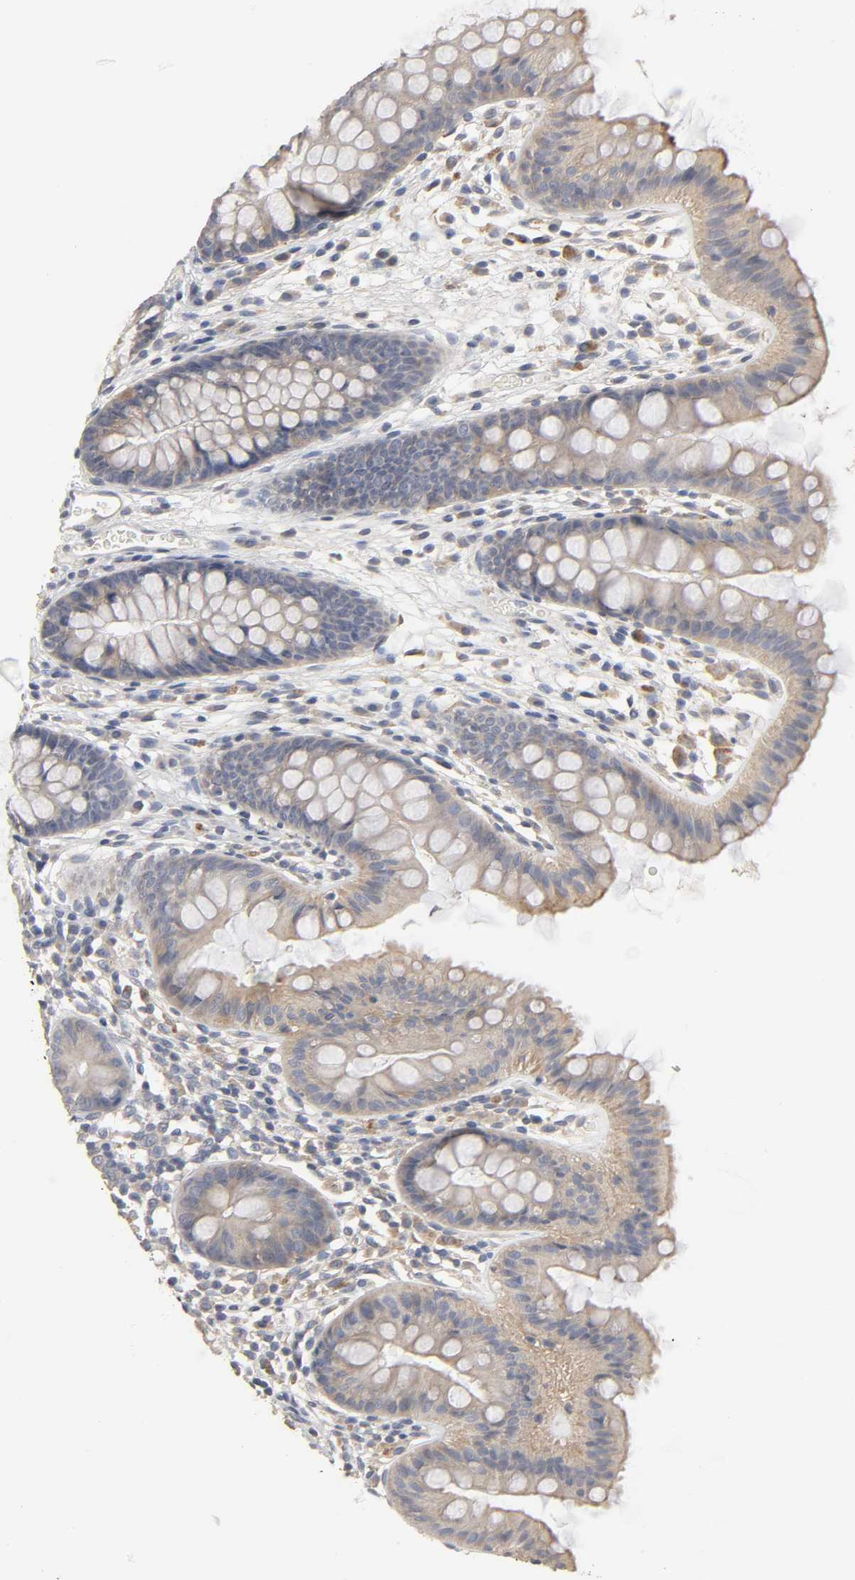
{"staining": {"intensity": "weak", "quantity": "<25%", "location": "cytoplasmic/membranous"}, "tissue": "colon", "cell_type": "Endothelial cells", "image_type": "normal", "snomed": [{"axis": "morphology", "description": "Normal tissue, NOS"}, {"axis": "topography", "description": "Smooth muscle"}, {"axis": "topography", "description": "Colon"}], "caption": "An IHC micrograph of benign colon is shown. There is no staining in endothelial cells of colon. (Brightfield microscopy of DAB IHC at high magnification).", "gene": "SLC10A2", "patient": {"sex": "male", "age": 67}}